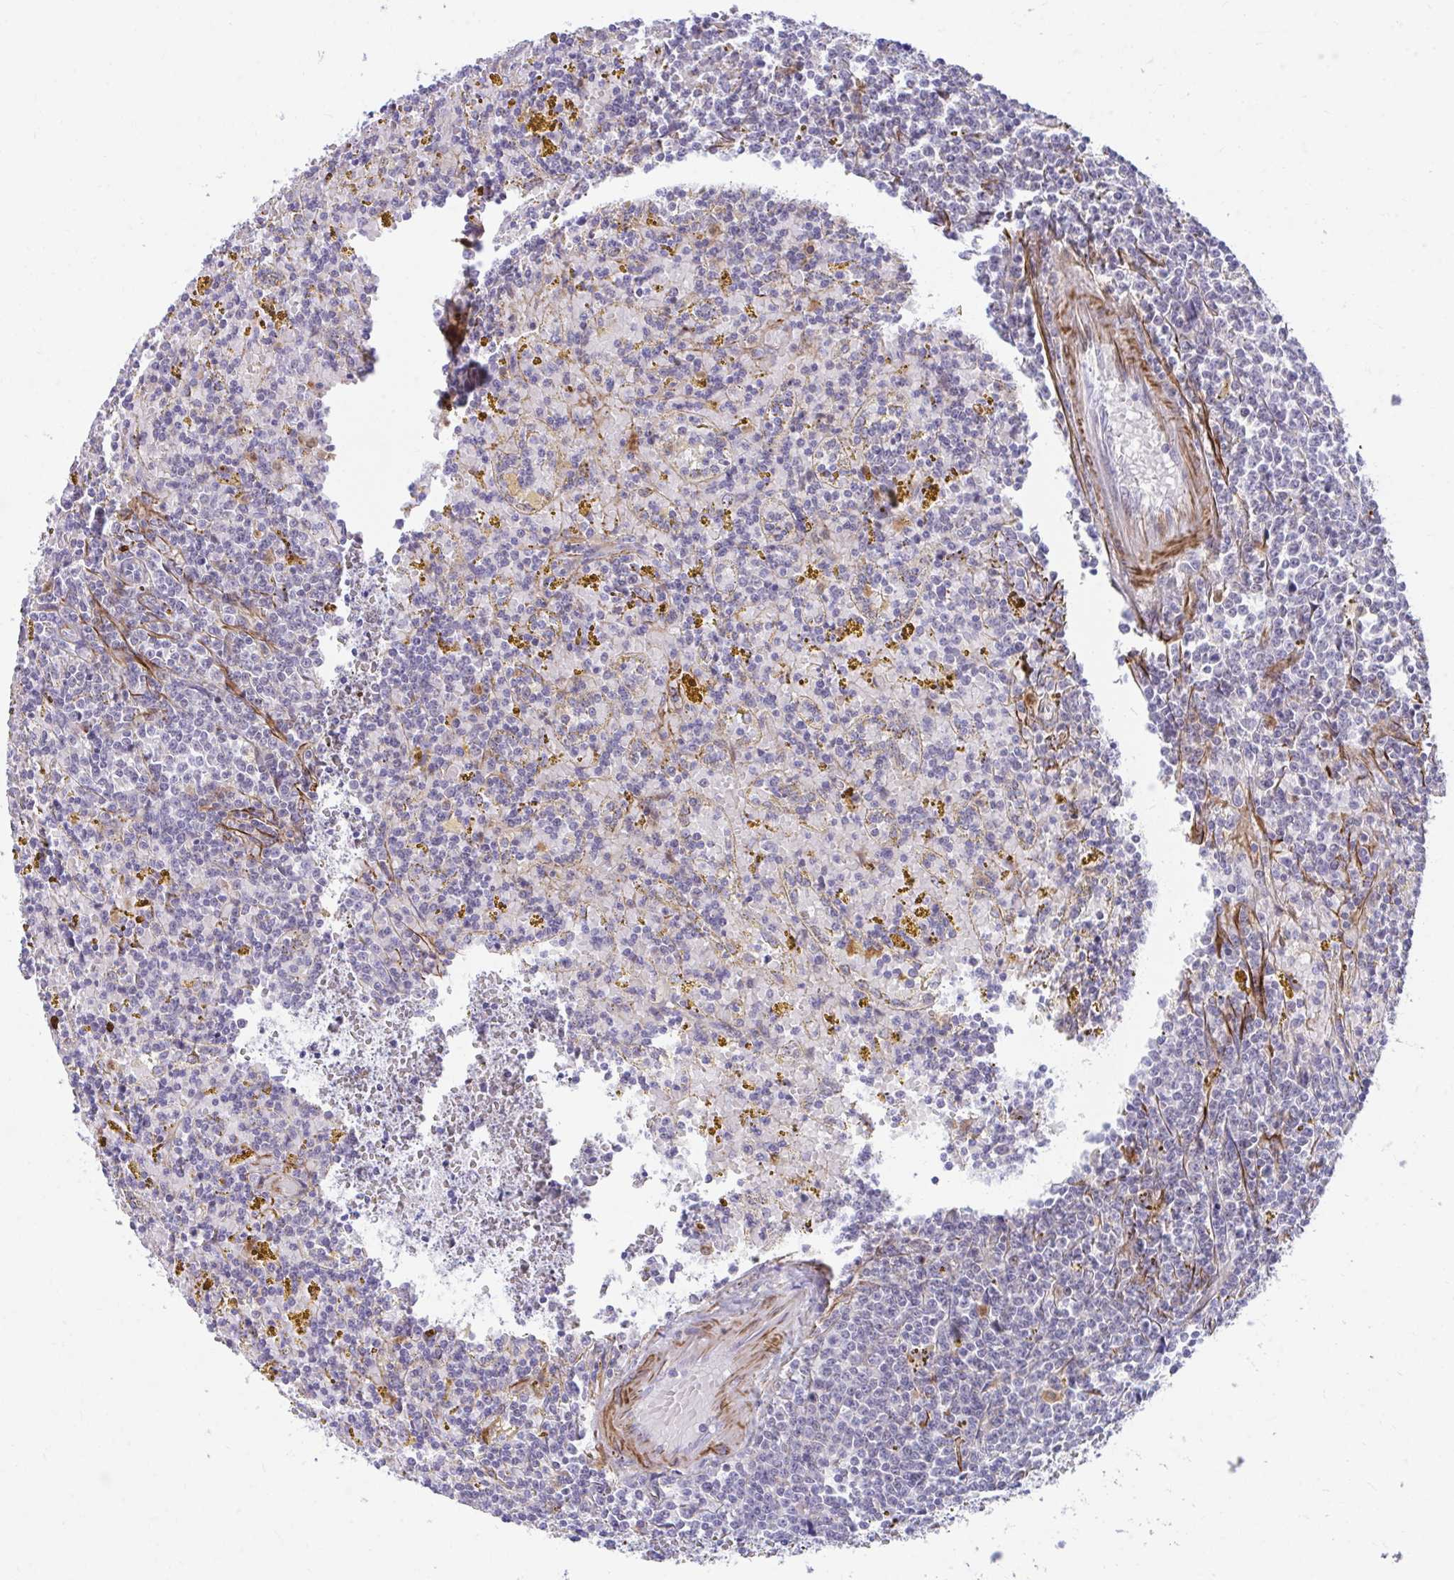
{"staining": {"intensity": "negative", "quantity": "none", "location": "none"}, "tissue": "lymphoma", "cell_type": "Tumor cells", "image_type": "cancer", "snomed": [{"axis": "morphology", "description": "Malignant lymphoma, non-Hodgkin's type, Low grade"}, {"axis": "topography", "description": "Spleen"}, {"axis": "topography", "description": "Lymph node"}], "caption": "A photomicrograph of lymphoma stained for a protein exhibits no brown staining in tumor cells. (DAB (3,3'-diaminobenzidine) immunohistochemistry (IHC), high magnification).", "gene": "CSTB", "patient": {"sex": "female", "age": 66}}